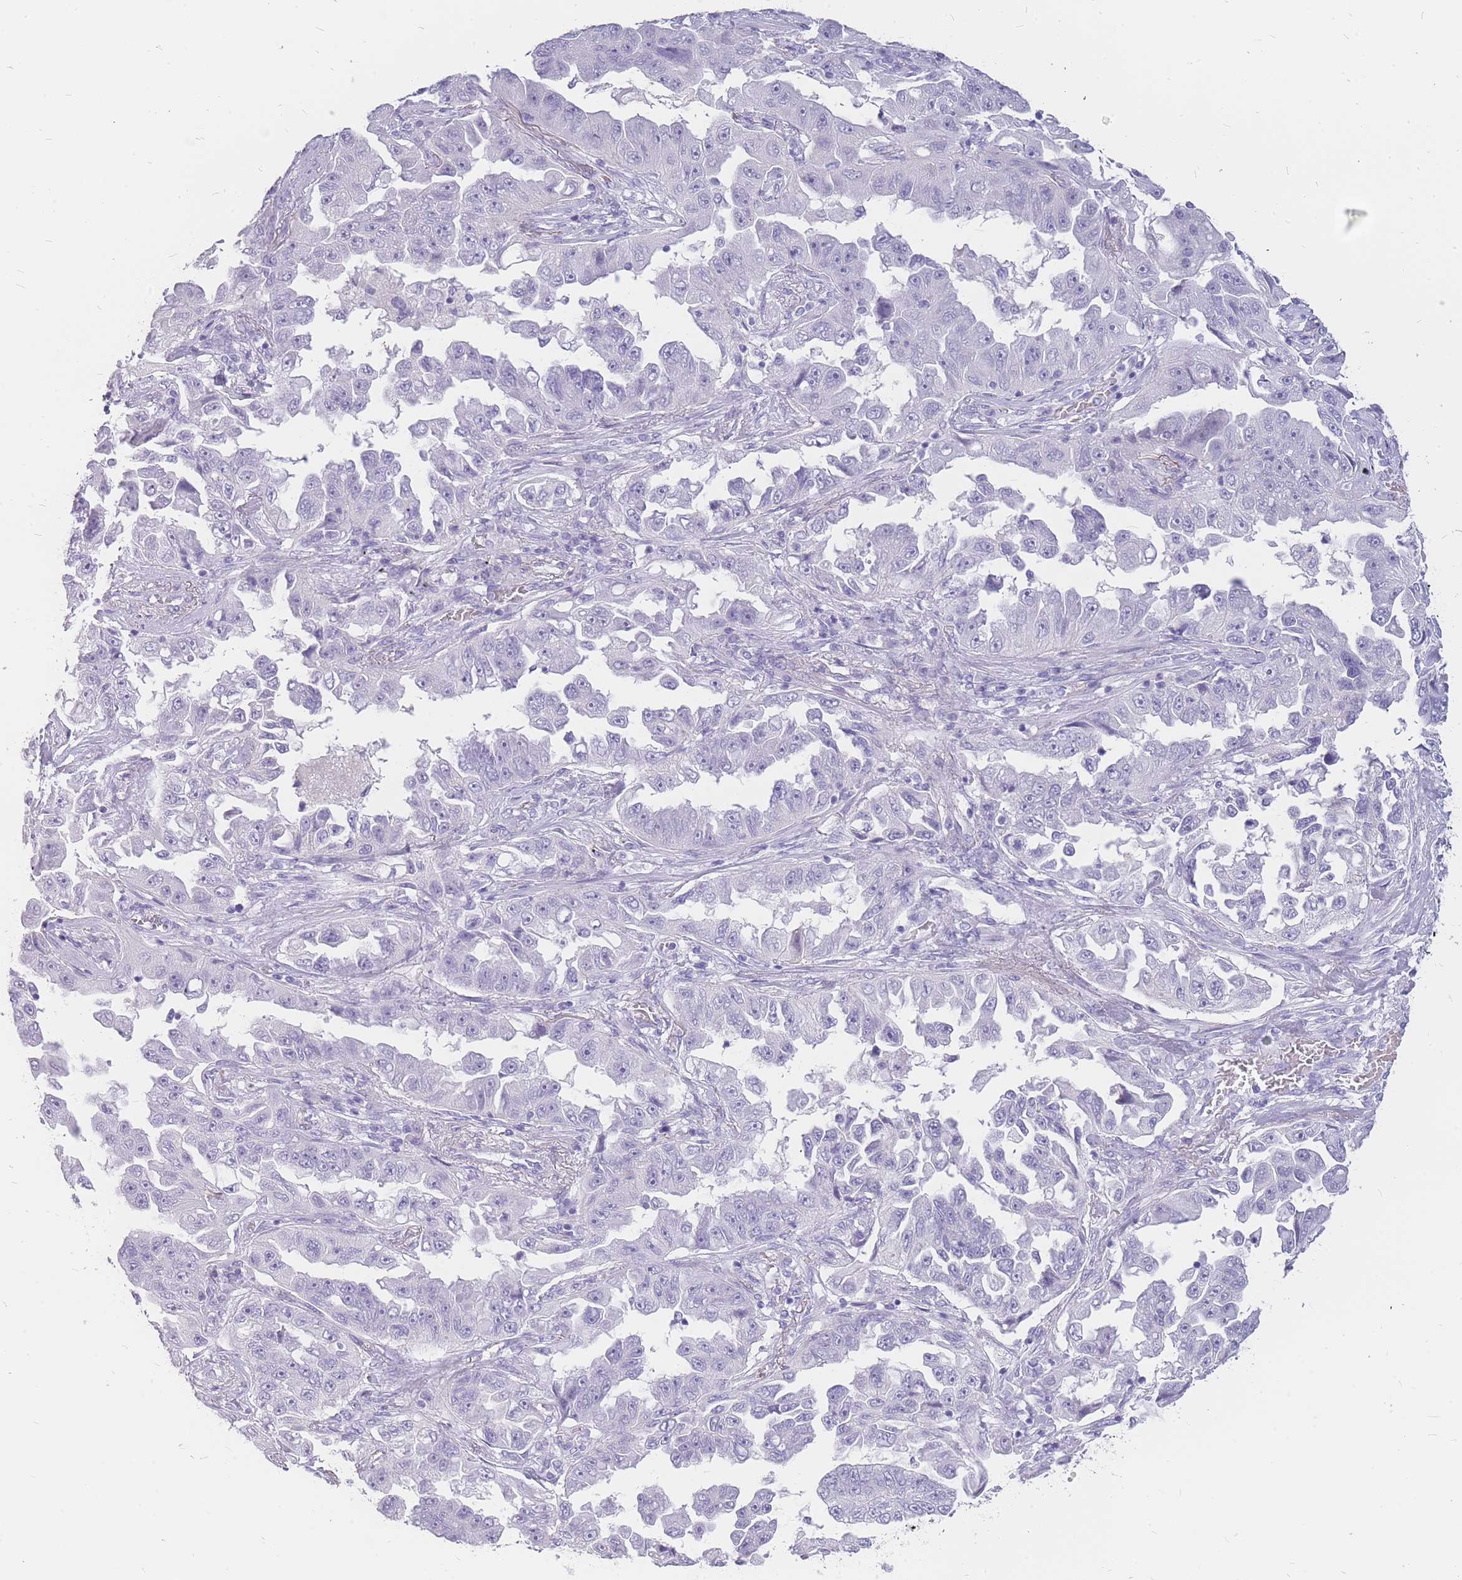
{"staining": {"intensity": "negative", "quantity": "none", "location": "none"}, "tissue": "lung cancer", "cell_type": "Tumor cells", "image_type": "cancer", "snomed": [{"axis": "morphology", "description": "Adenocarcinoma, NOS"}, {"axis": "topography", "description": "Lung"}], "caption": "DAB (3,3'-diaminobenzidine) immunohistochemical staining of human lung cancer reveals no significant positivity in tumor cells. The staining is performed using DAB (3,3'-diaminobenzidine) brown chromogen with nuclei counter-stained in using hematoxylin.", "gene": "INS", "patient": {"sex": "female", "age": 51}}